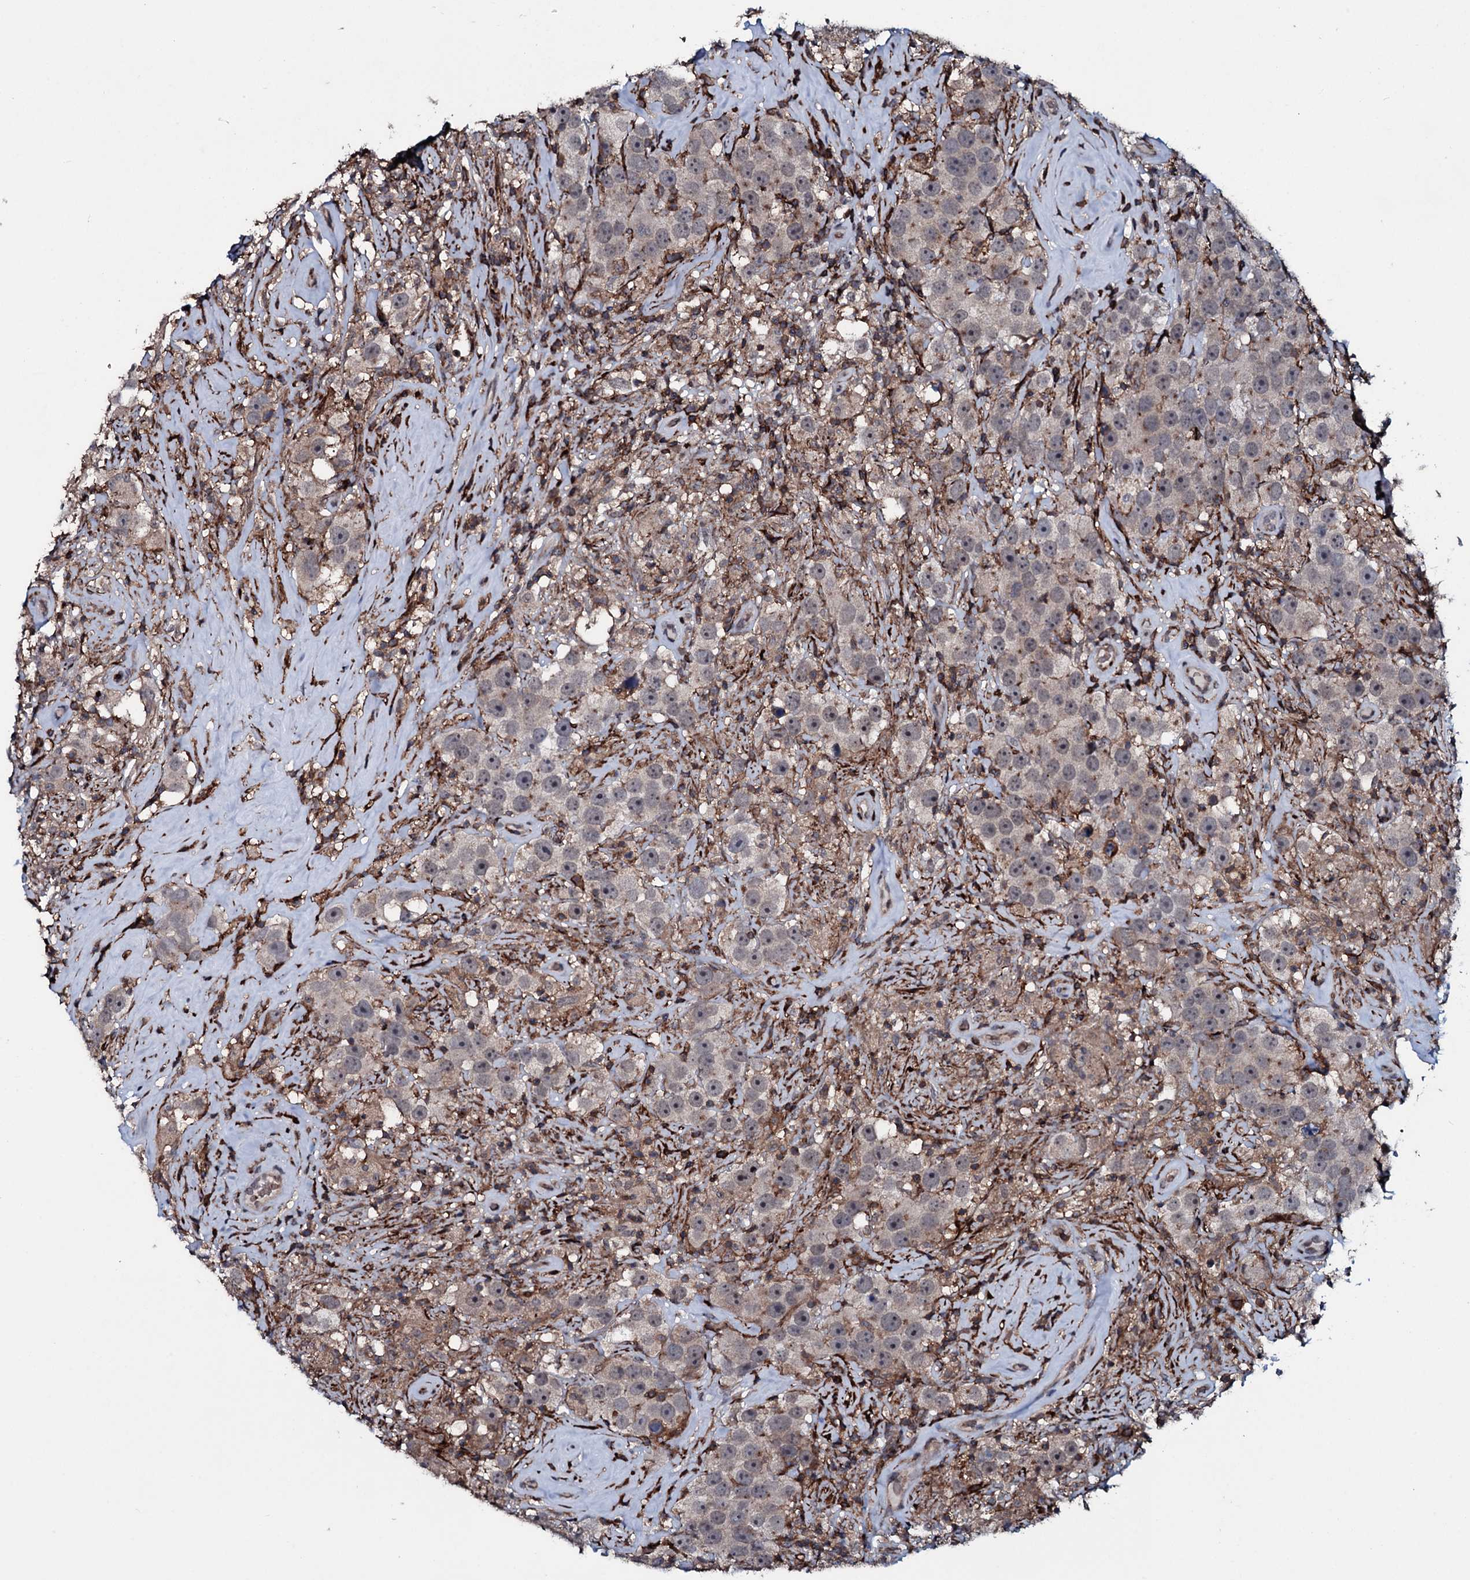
{"staining": {"intensity": "weak", "quantity": "25%-75%", "location": "cytoplasmic/membranous"}, "tissue": "testis cancer", "cell_type": "Tumor cells", "image_type": "cancer", "snomed": [{"axis": "morphology", "description": "Seminoma, NOS"}, {"axis": "topography", "description": "Testis"}], "caption": "This micrograph displays immunohistochemistry (IHC) staining of human testis seminoma, with low weak cytoplasmic/membranous staining in about 25%-75% of tumor cells.", "gene": "OGFOD2", "patient": {"sex": "male", "age": 49}}